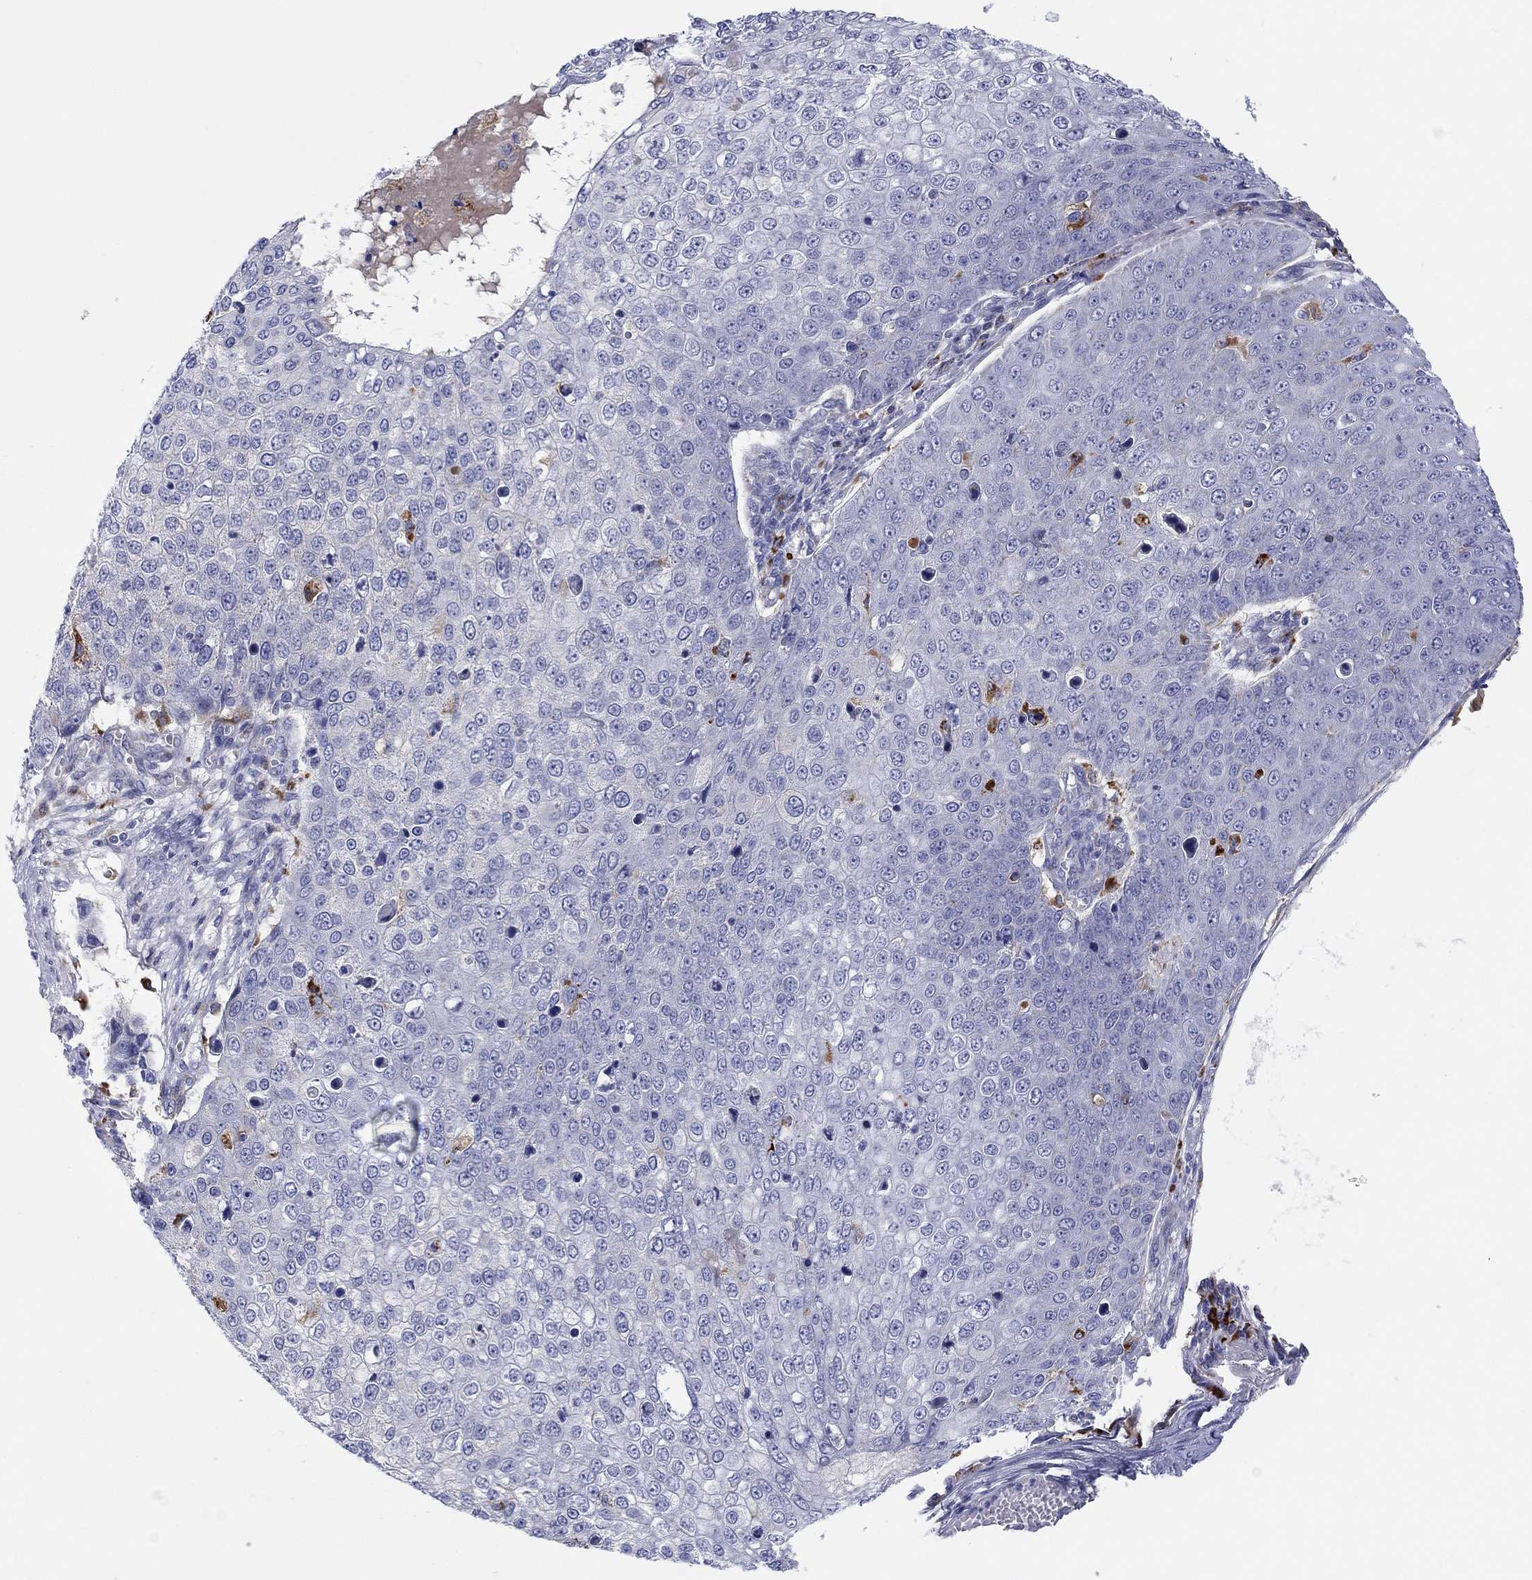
{"staining": {"intensity": "negative", "quantity": "none", "location": "none"}, "tissue": "skin cancer", "cell_type": "Tumor cells", "image_type": "cancer", "snomed": [{"axis": "morphology", "description": "Squamous cell carcinoma, NOS"}, {"axis": "topography", "description": "Skin"}], "caption": "The IHC photomicrograph has no significant positivity in tumor cells of squamous cell carcinoma (skin) tissue. The staining was performed using DAB to visualize the protein expression in brown, while the nuclei were stained in blue with hematoxylin (Magnification: 20x).", "gene": "BCO2", "patient": {"sex": "male", "age": 71}}